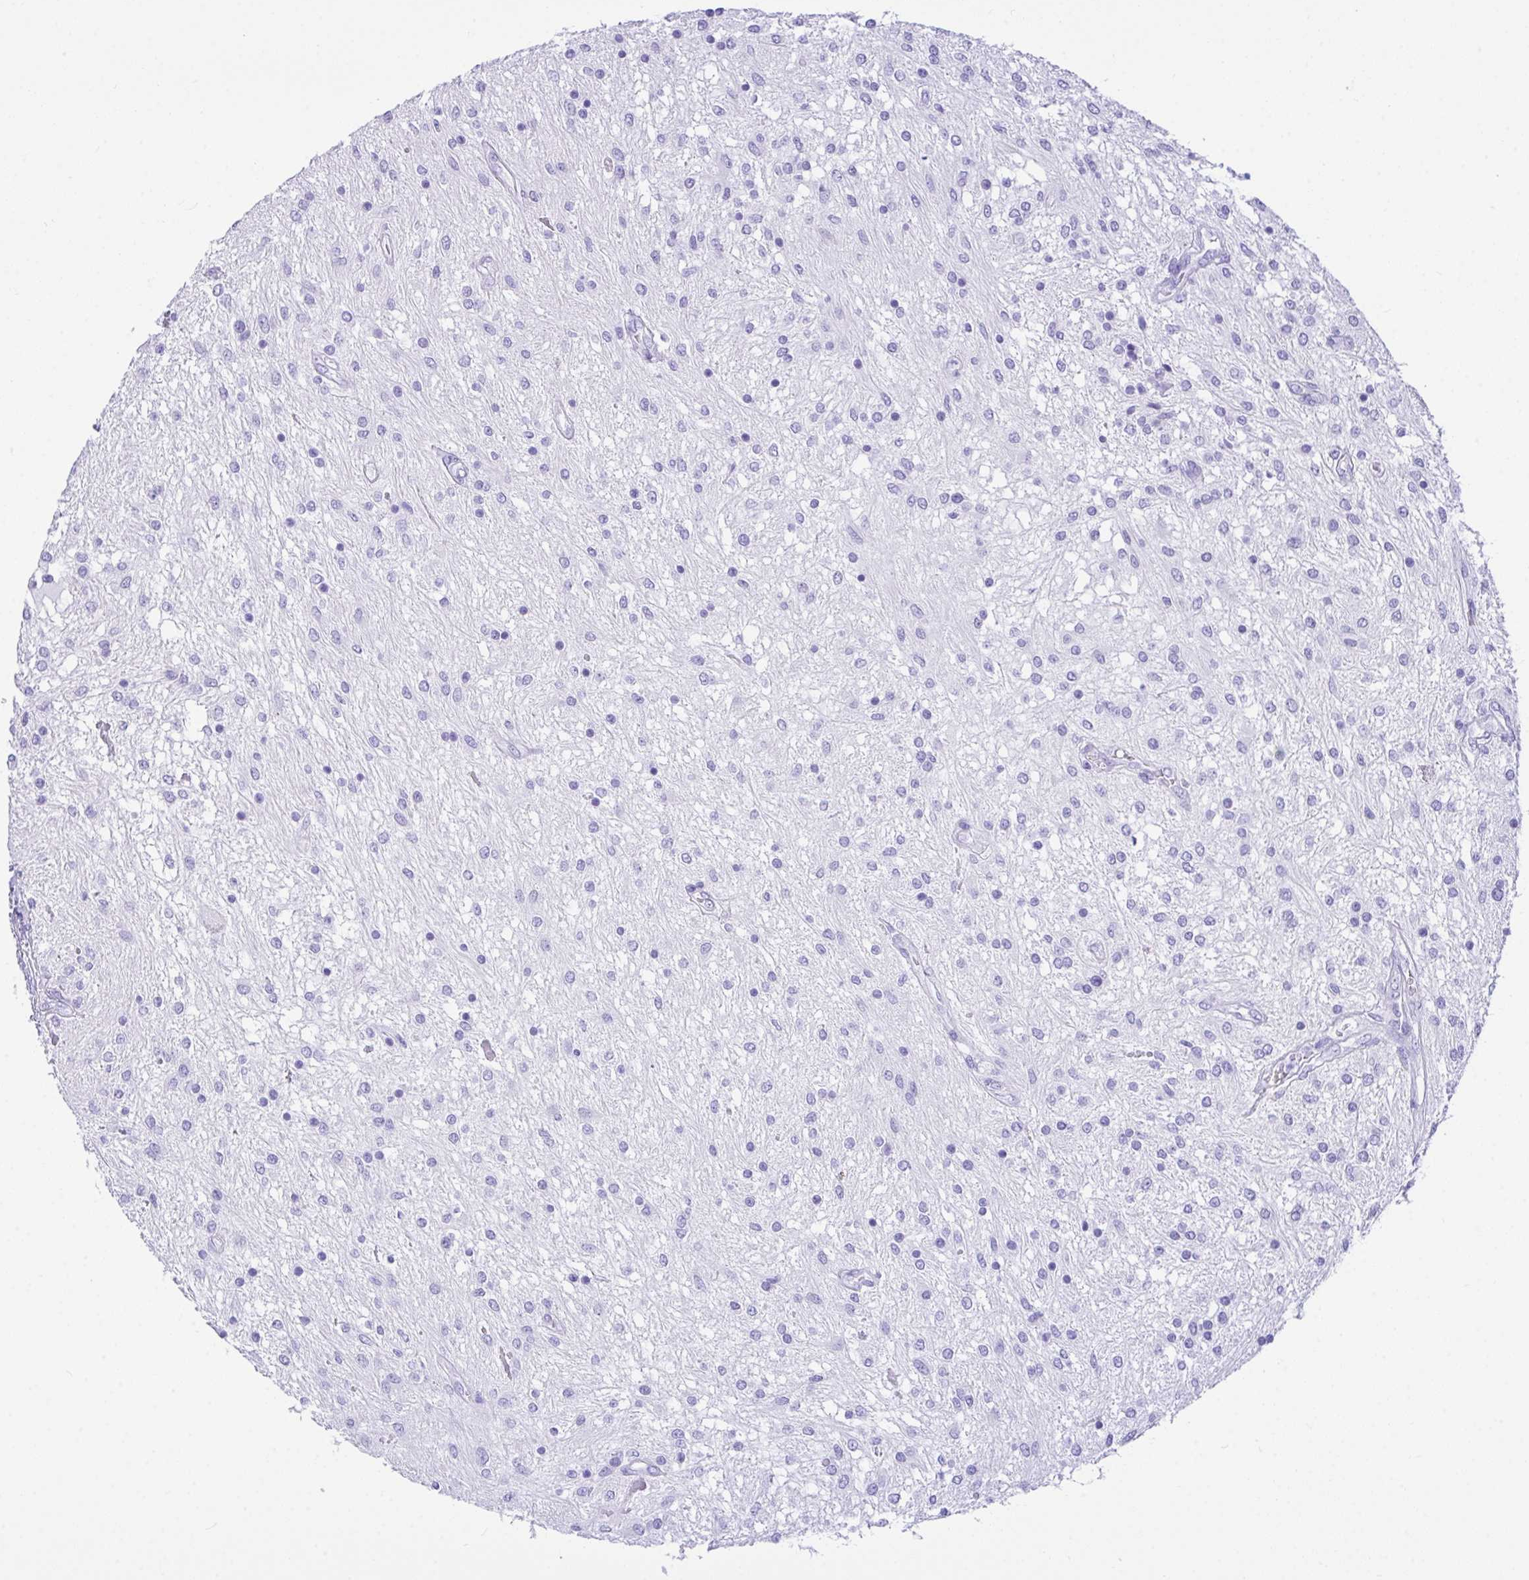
{"staining": {"intensity": "negative", "quantity": "none", "location": "none"}, "tissue": "glioma", "cell_type": "Tumor cells", "image_type": "cancer", "snomed": [{"axis": "morphology", "description": "Glioma, malignant, Low grade"}, {"axis": "topography", "description": "Cerebellum"}], "caption": "High magnification brightfield microscopy of glioma stained with DAB (brown) and counterstained with hematoxylin (blue): tumor cells show no significant staining.", "gene": "BEST4", "patient": {"sex": "female", "age": 14}}